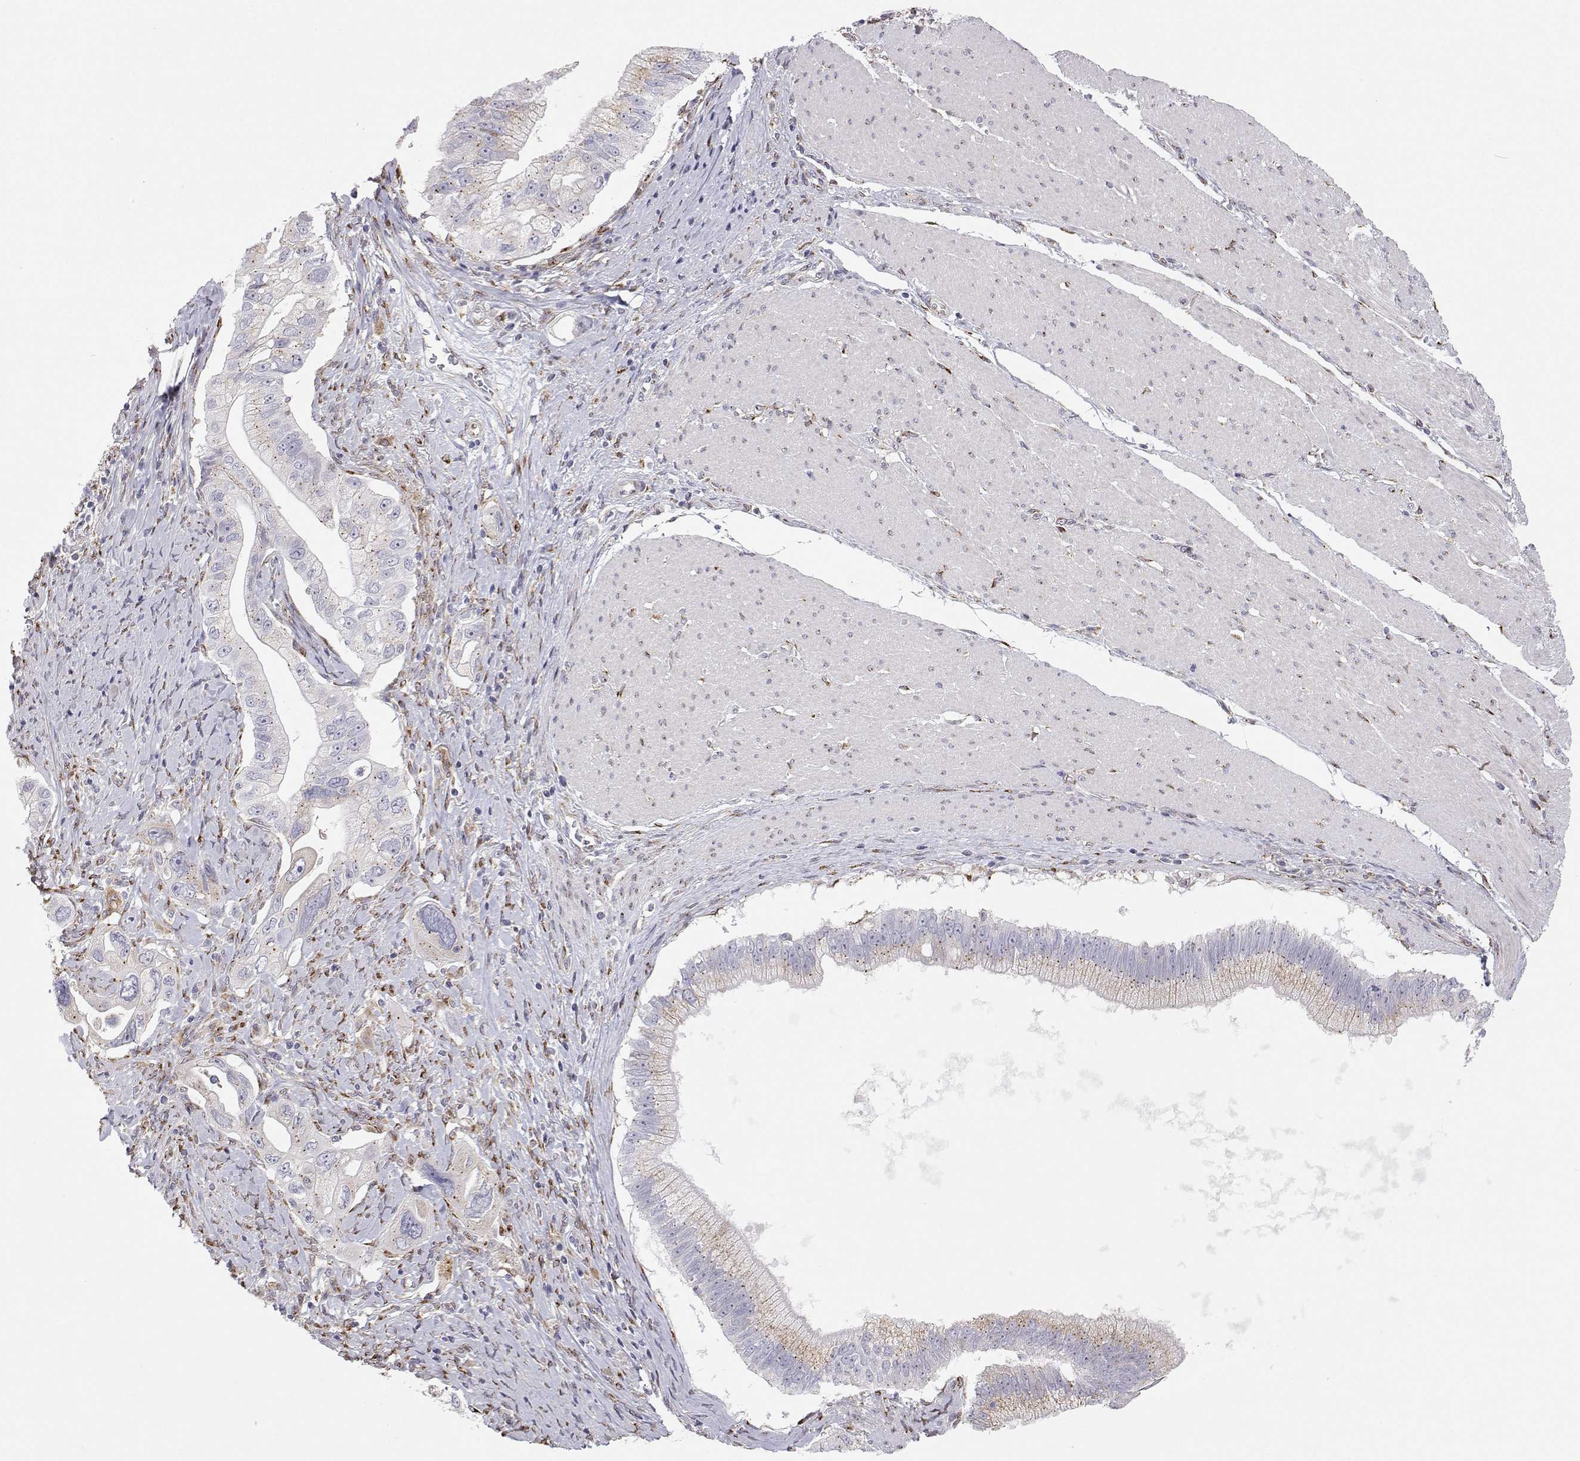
{"staining": {"intensity": "weak", "quantity": "25%-75%", "location": "cytoplasmic/membranous"}, "tissue": "pancreatic cancer", "cell_type": "Tumor cells", "image_type": "cancer", "snomed": [{"axis": "morphology", "description": "Adenocarcinoma, NOS"}, {"axis": "topography", "description": "Pancreas"}], "caption": "Immunohistochemistry (IHC) staining of pancreatic cancer, which displays low levels of weak cytoplasmic/membranous staining in approximately 25%-75% of tumor cells indicating weak cytoplasmic/membranous protein staining. The staining was performed using DAB (brown) for protein detection and nuclei were counterstained in hematoxylin (blue).", "gene": "STARD13", "patient": {"sex": "male", "age": 70}}